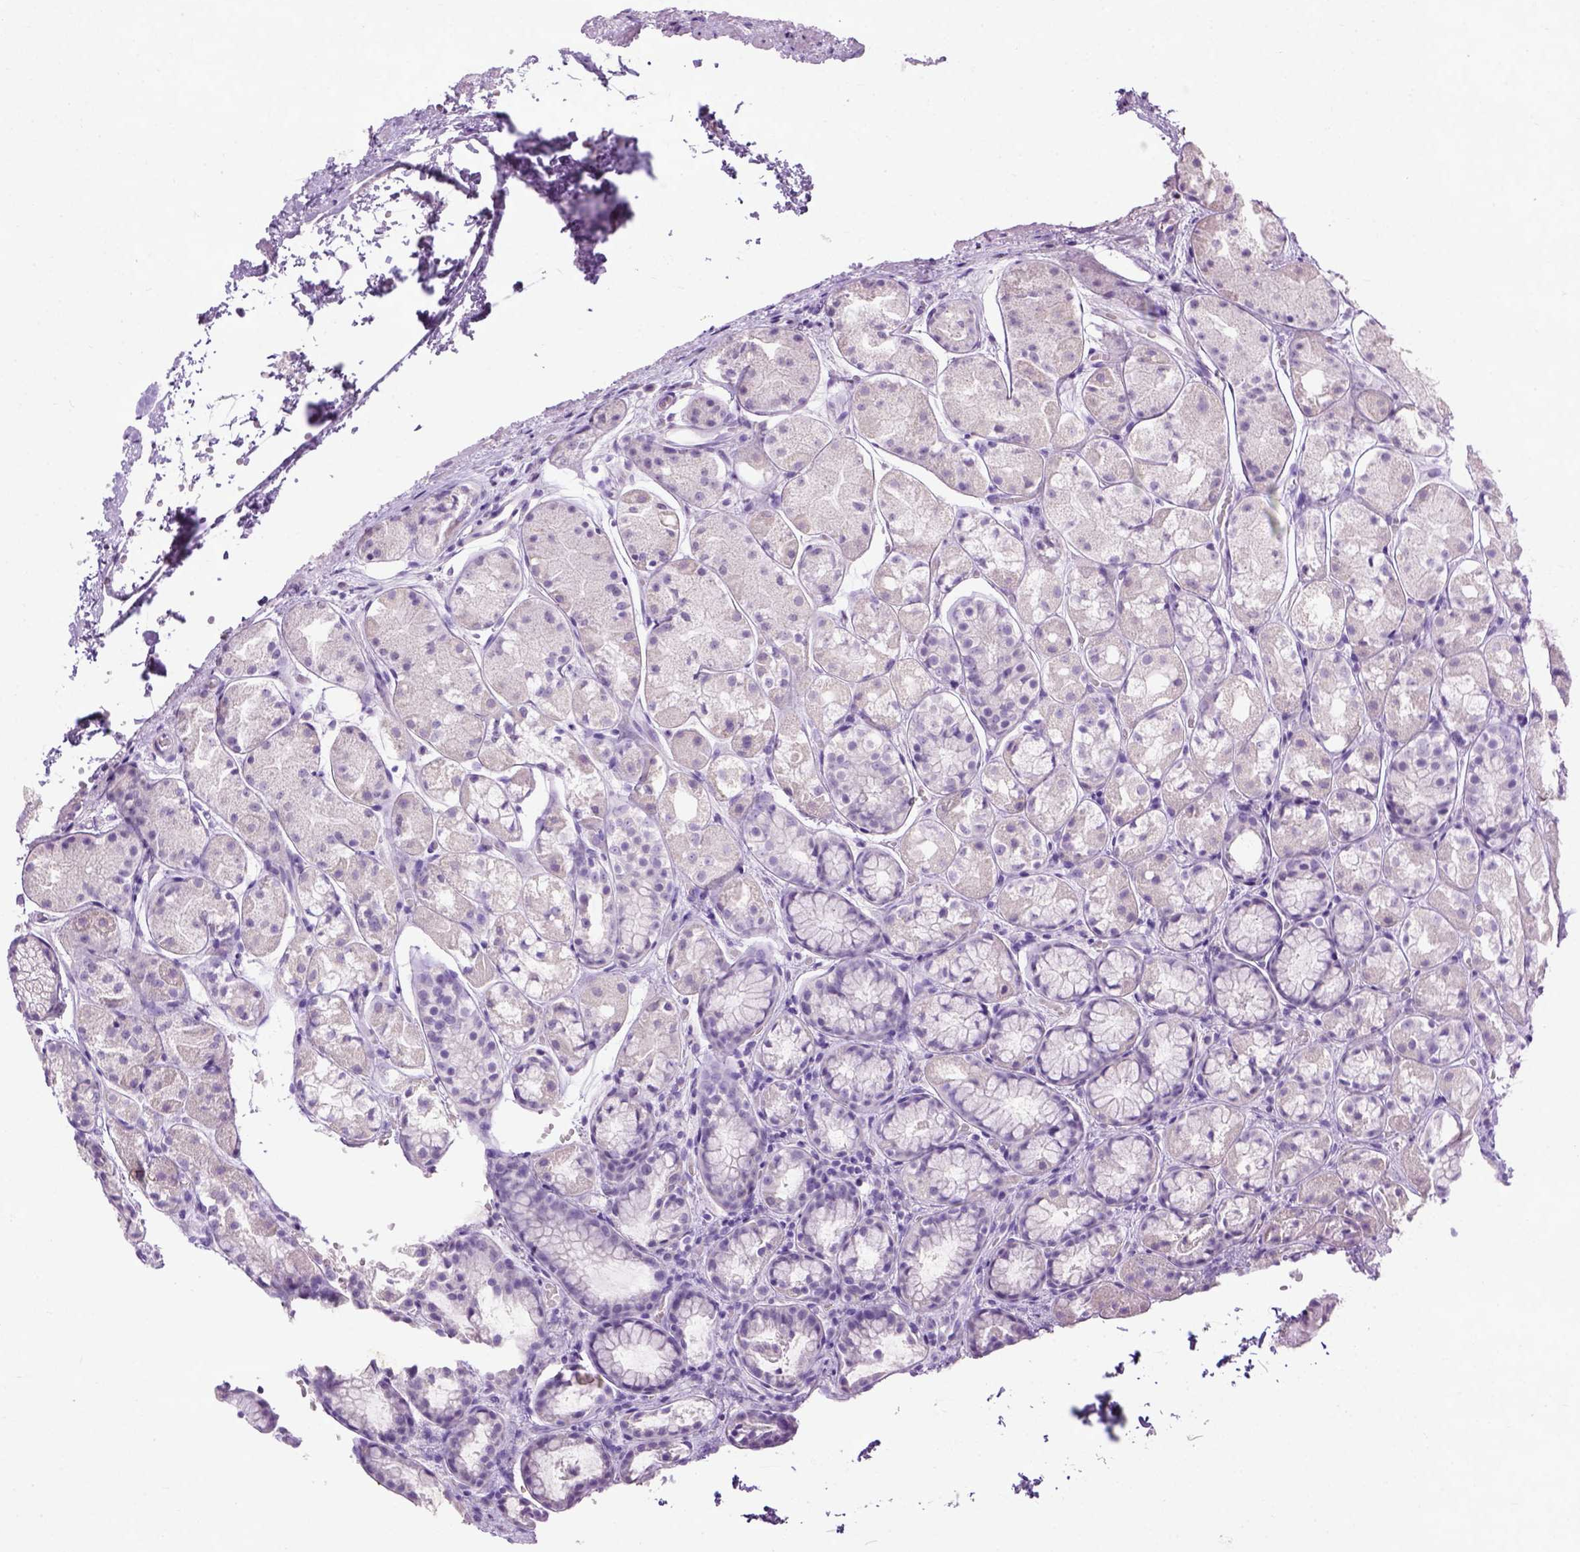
{"staining": {"intensity": "moderate", "quantity": "<25%", "location": "cytoplasmic/membranous"}, "tissue": "stomach", "cell_type": "Glandular cells", "image_type": "normal", "snomed": [{"axis": "morphology", "description": "Normal tissue, NOS"}, {"axis": "topography", "description": "Stomach"}], "caption": "The micrograph displays staining of unremarkable stomach, revealing moderate cytoplasmic/membranous protein expression (brown color) within glandular cells. The protein is stained brown, and the nuclei are stained in blue (DAB IHC with brightfield microscopy, high magnification).", "gene": "CYP24A1", "patient": {"sex": "male", "age": 70}}